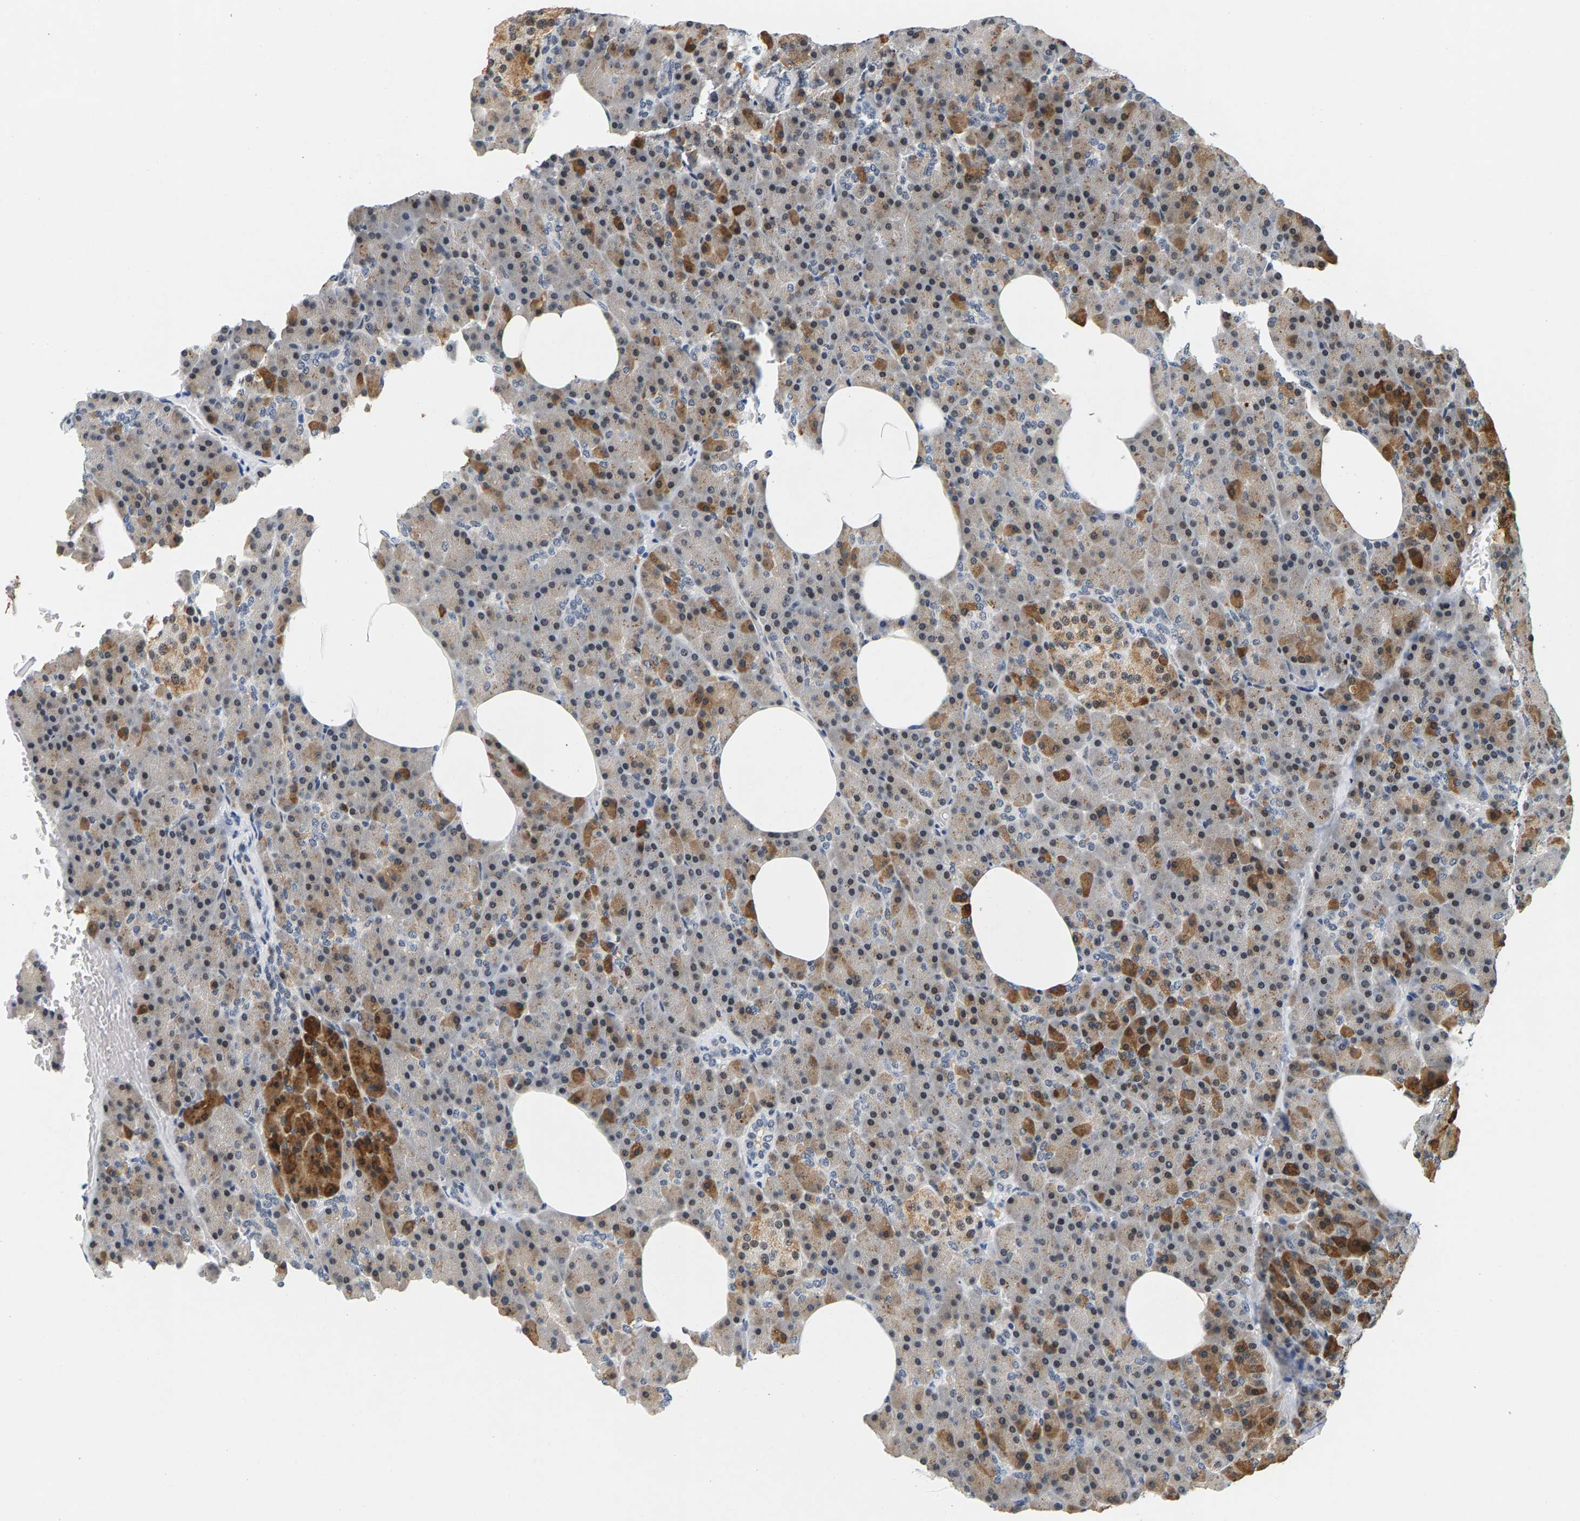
{"staining": {"intensity": "moderate", "quantity": "25%-75%", "location": "cytoplasmic/membranous,nuclear"}, "tissue": "pancreas", "cell_type": "Exocrine glandular cells", "image_type": "normal", "snomed": [{"axis": "morphology", "description": "Normal tissue, NOS"}, {"axis": "topography", "description": "Pancreas"}], "caption": "An immunohistochemistry photomicrograph of benign tissue is shown. Protein staining in brown labels moderate cytoplasmic/membranous,nuclear positivity in pancreas within exocrine glandular cells. (DAB (3,3'-diaminobenzidine) = brown stain, brightfield microscopy at high magnification).", "gene": "ATF2", "patient": {"sex": "female", "age": 35}}